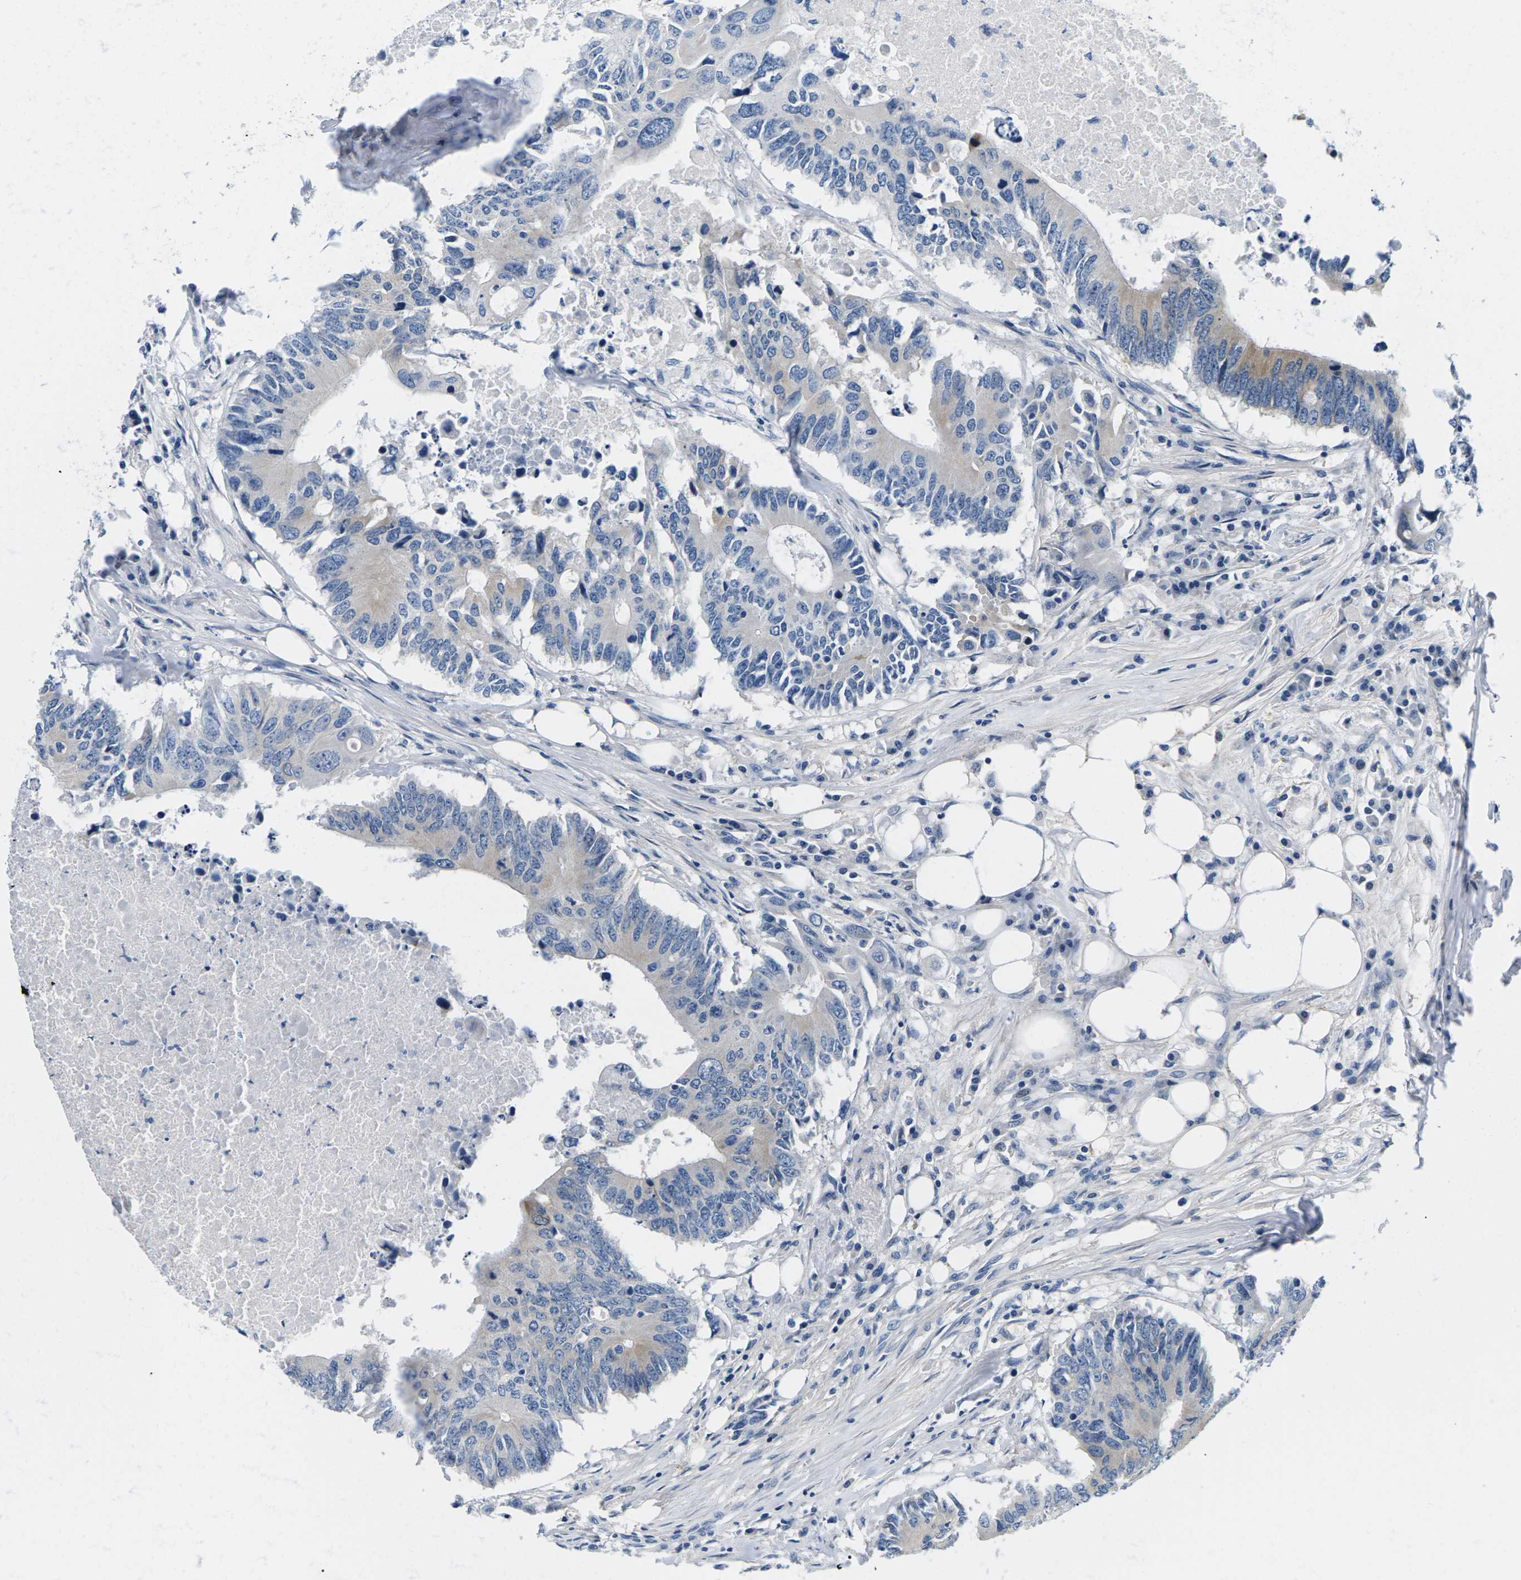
{"staining": {"intensity": "weak", "quantity": "<25%", "location": "cytoplasmic/membranous"}, "tissue": "colorectal cancer", "cell_type": "Tumor cells", "image_type": "cancer", "snomed": [{"axis": "morphology", "description": "Adenocarcinoma, NOS"}, {"axis": "topography", "description": "Colon"}], "caption": "Photomicrograph shows no protein positivity in tumor cells of colorectal cancer (adenocarcinoma) tissue.", "gene": "TSPAN2", "patient": {"sex": "male", "age": 71}}